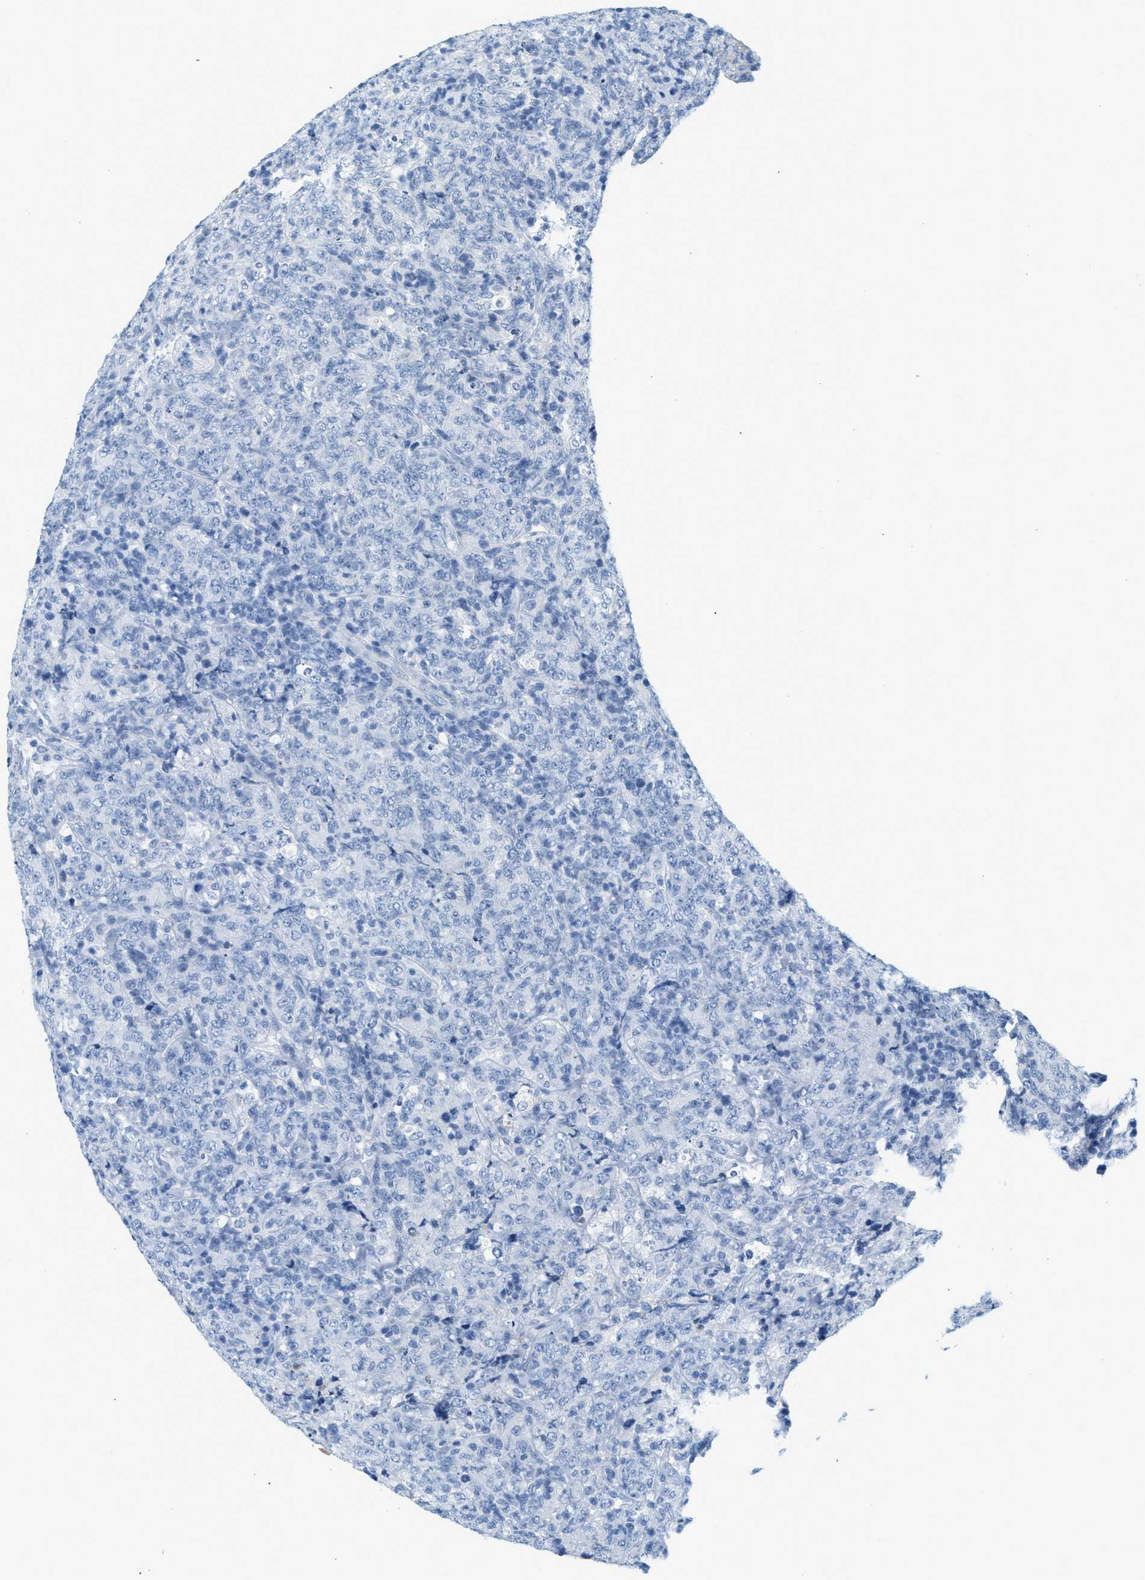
{"staining": {"intensity": "negative", "quantity": "none", "location": "none"}, "tissue": "lymphoma", "cell_type": "Tumor cells", "image_type": "cancer", "snomed": [{"axis": "morphology", "description": "Malignant lymphoma, non-Hodgkin's type, High grade"}, {"axis": "topography", "description": "Tonsil"}], "caption": "Immunohistochemical staining of malignant lymphoma, non-Hodgkin's type (high-grade) demonstrates no significant positivity in tumor cells.", "gene": "LCN2", "patient": {"sex": "female", "age": 36}}